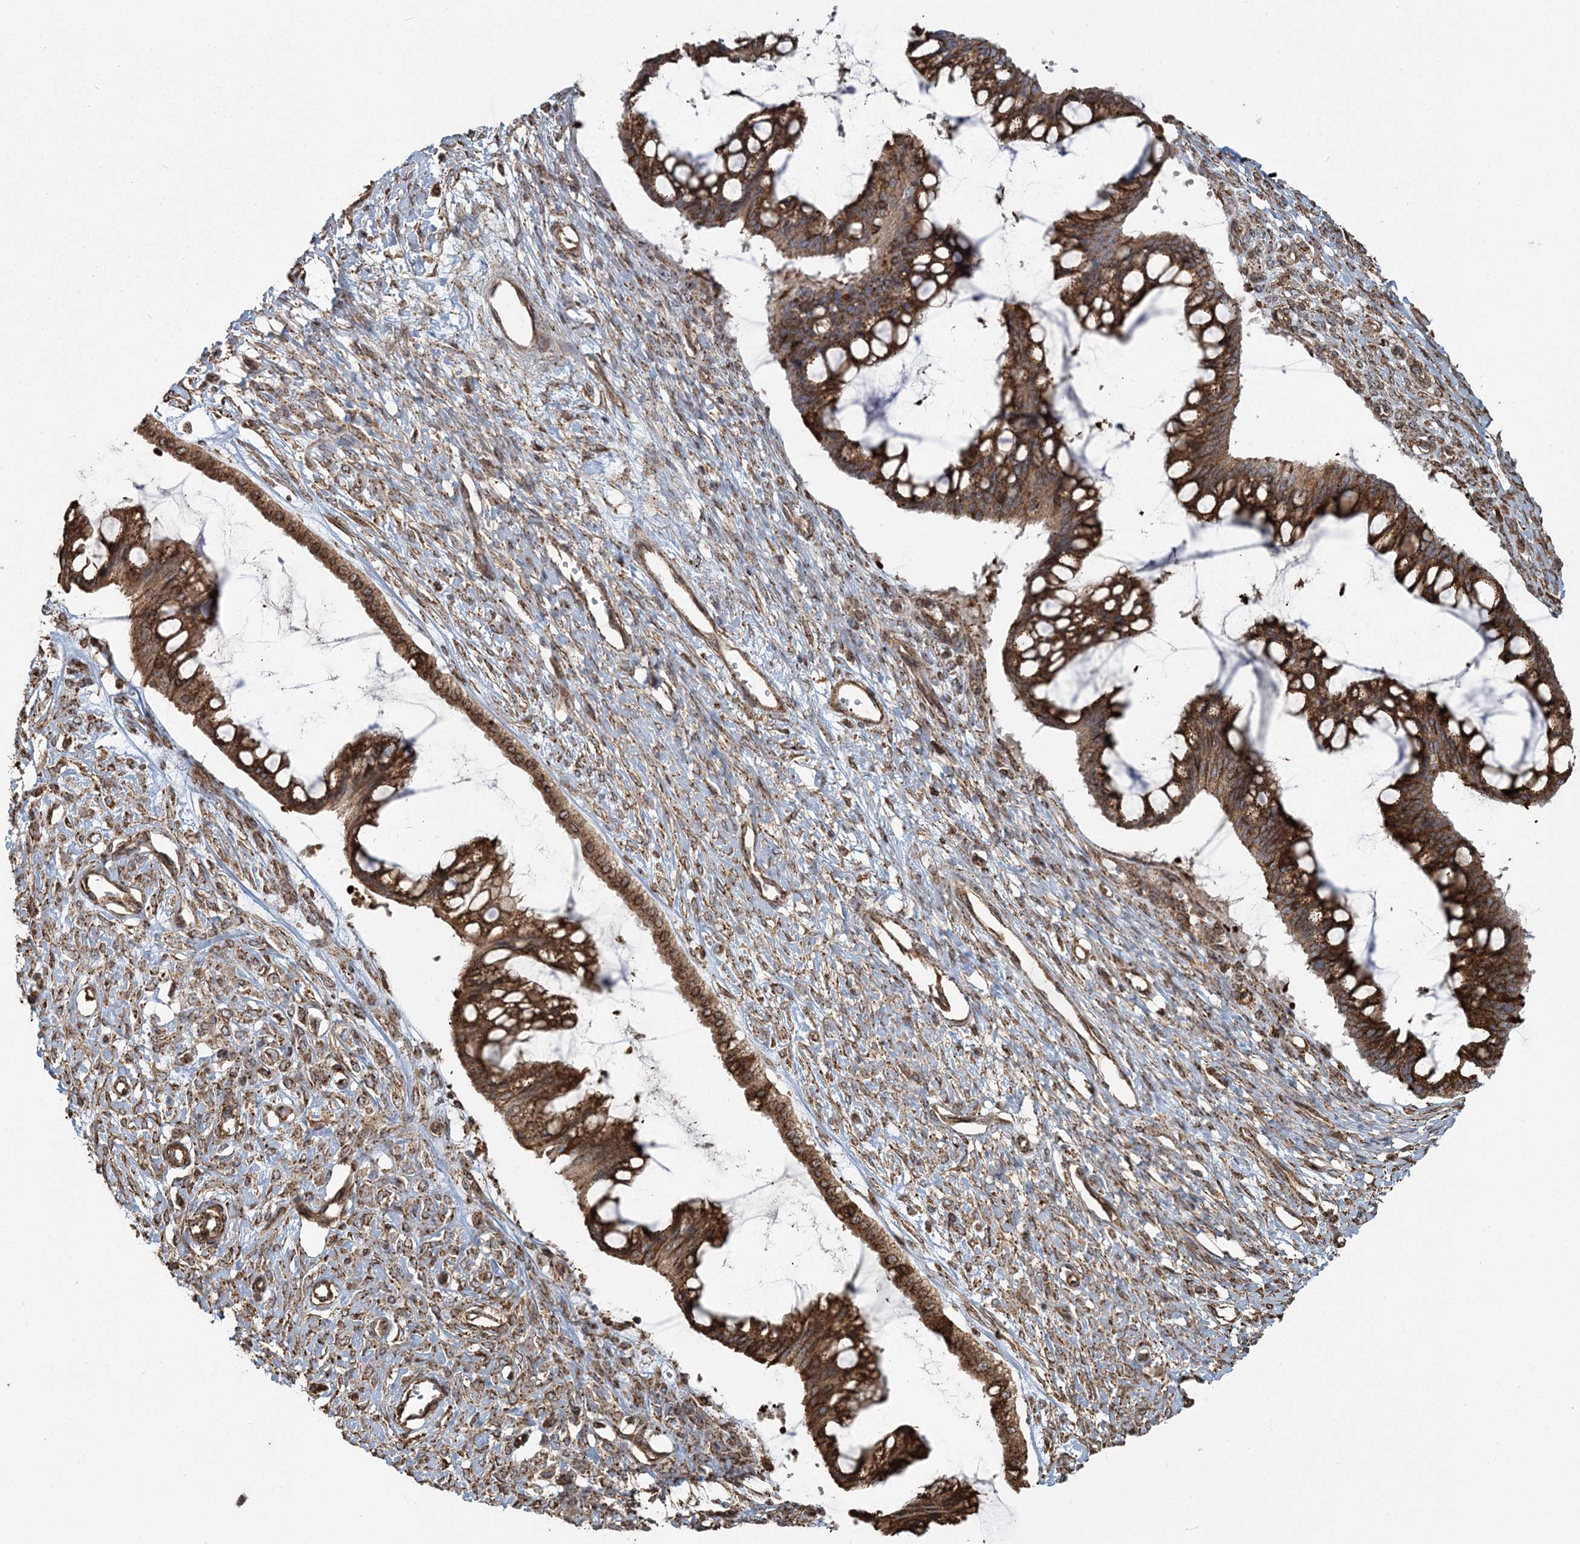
{"staining": {"intensity": "strong", "quantity": ">75%", "location": "cytoplasmic/membranous"}, "tissue": "ovarian cancer", "cell_type": "Tumor cells", "image_type": "cancer", "snomed": [{"axis": "morphology", "description": "Cystadenocarcinoma, mucinous, NOS"}, {"axis": "topography", "description": "Ovary"}], "caption": "DAB immunohistochemical staining of human mucinous cystadenocarcinoma (ovarian) shows strong cytoplasmic/membranous protein expression in about >75% of tumor cells.", "gene": "TRAF3IP2", "patient": {"sex": "female", "age": 73}}